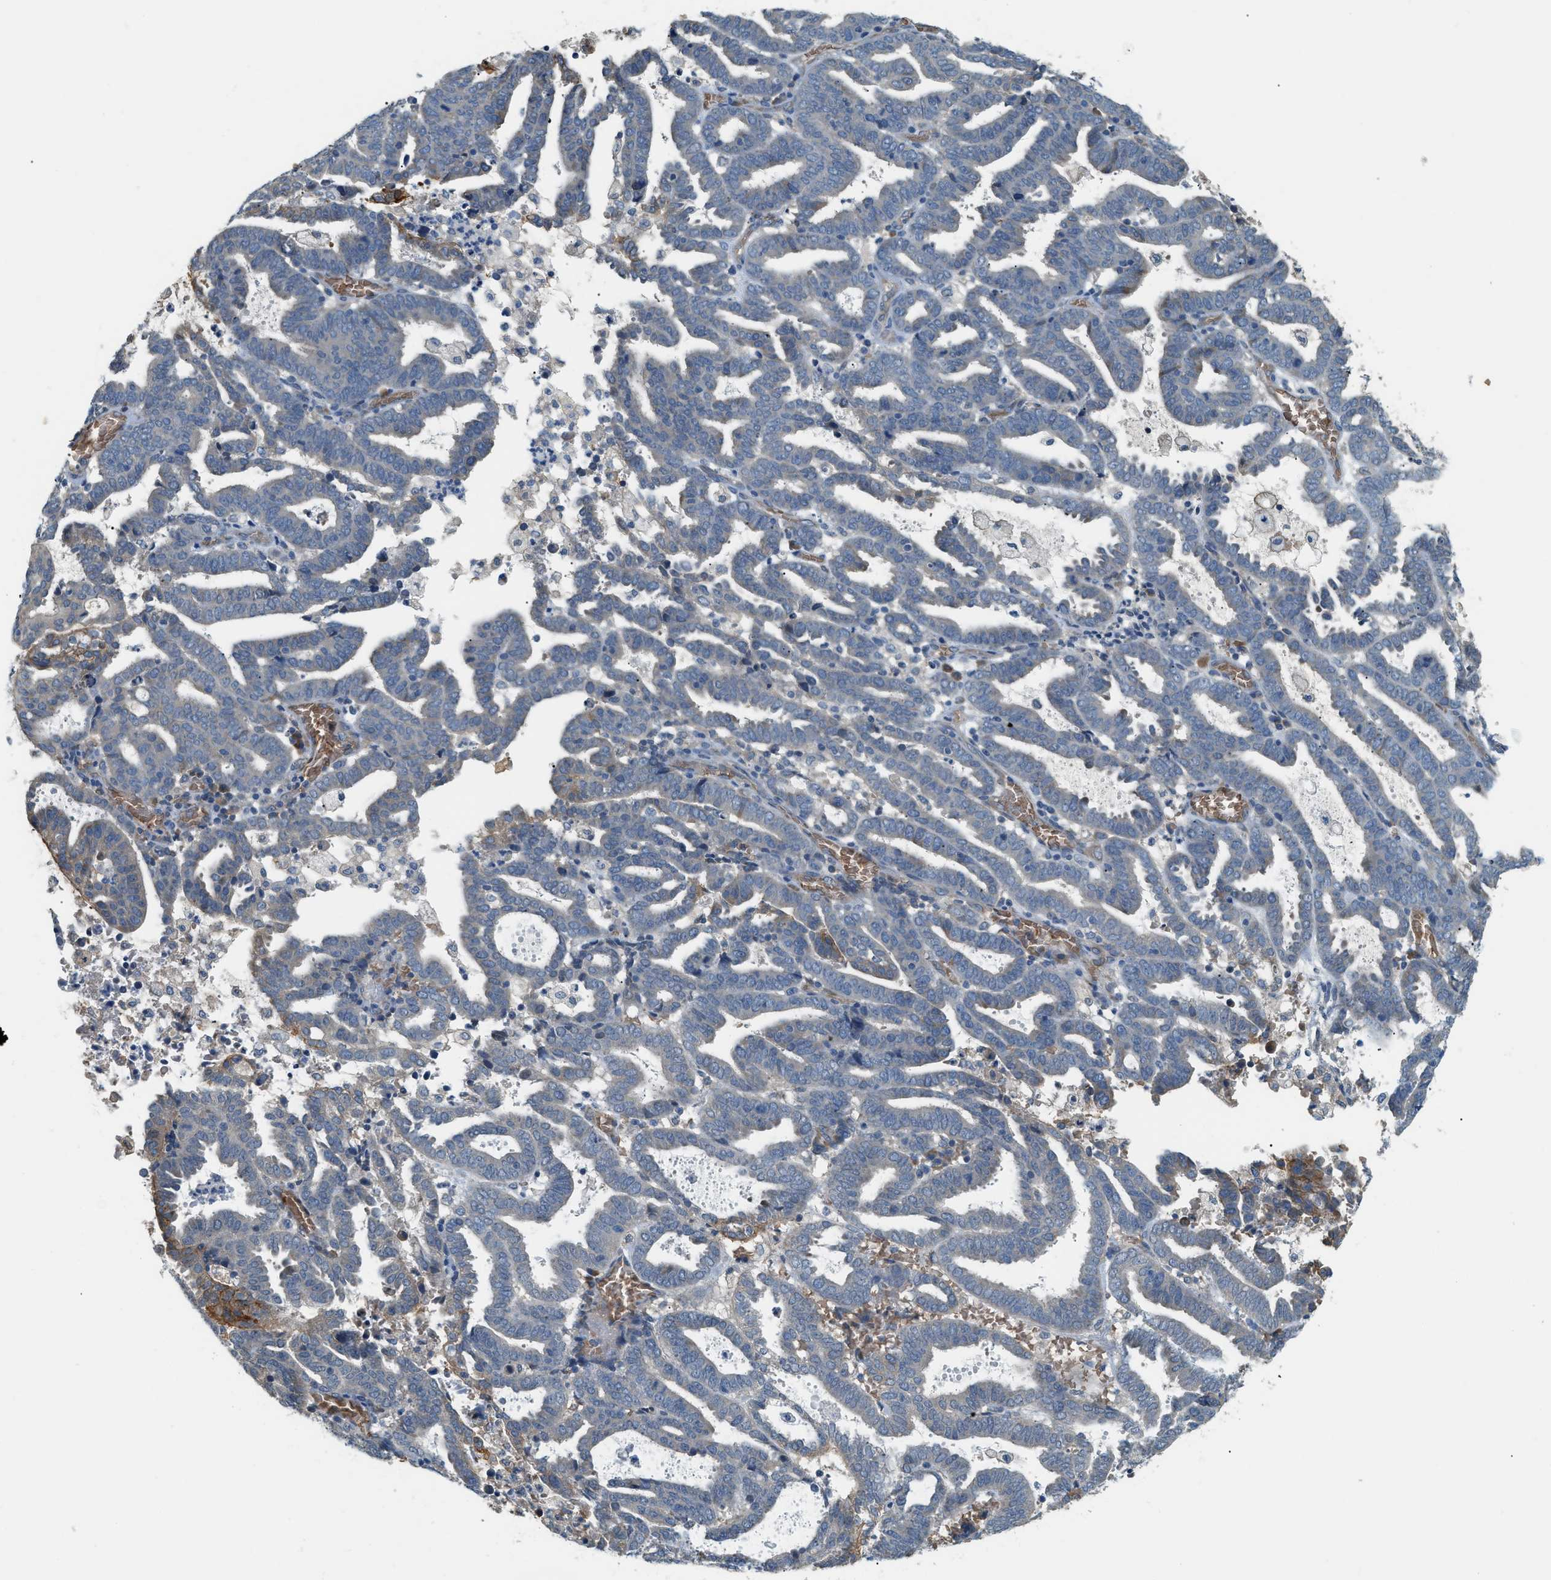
{"staining": {"intensity": "moderate", "quantity": "<25%", "location": "cytoplasmic/membranous"}, "tissue": "endometrial cancer", "cell_type": "Tumor cells", "image_type": "cancer", "snomed": [{"axis": "morphology", "description": "Adenocarcinoma, NOS"}, {"axis": "topography", "description": "Uterus"}], "caption": "IHC (DAB (3,3'-diaminobenzidine)) staining of human endometrial cancer demonstrates moderate cytoplasmic/membranous protein staining in about <25% of tumor cells.", "gene": "CYTH2", "patient": {"sex": "female", "age": 83}}